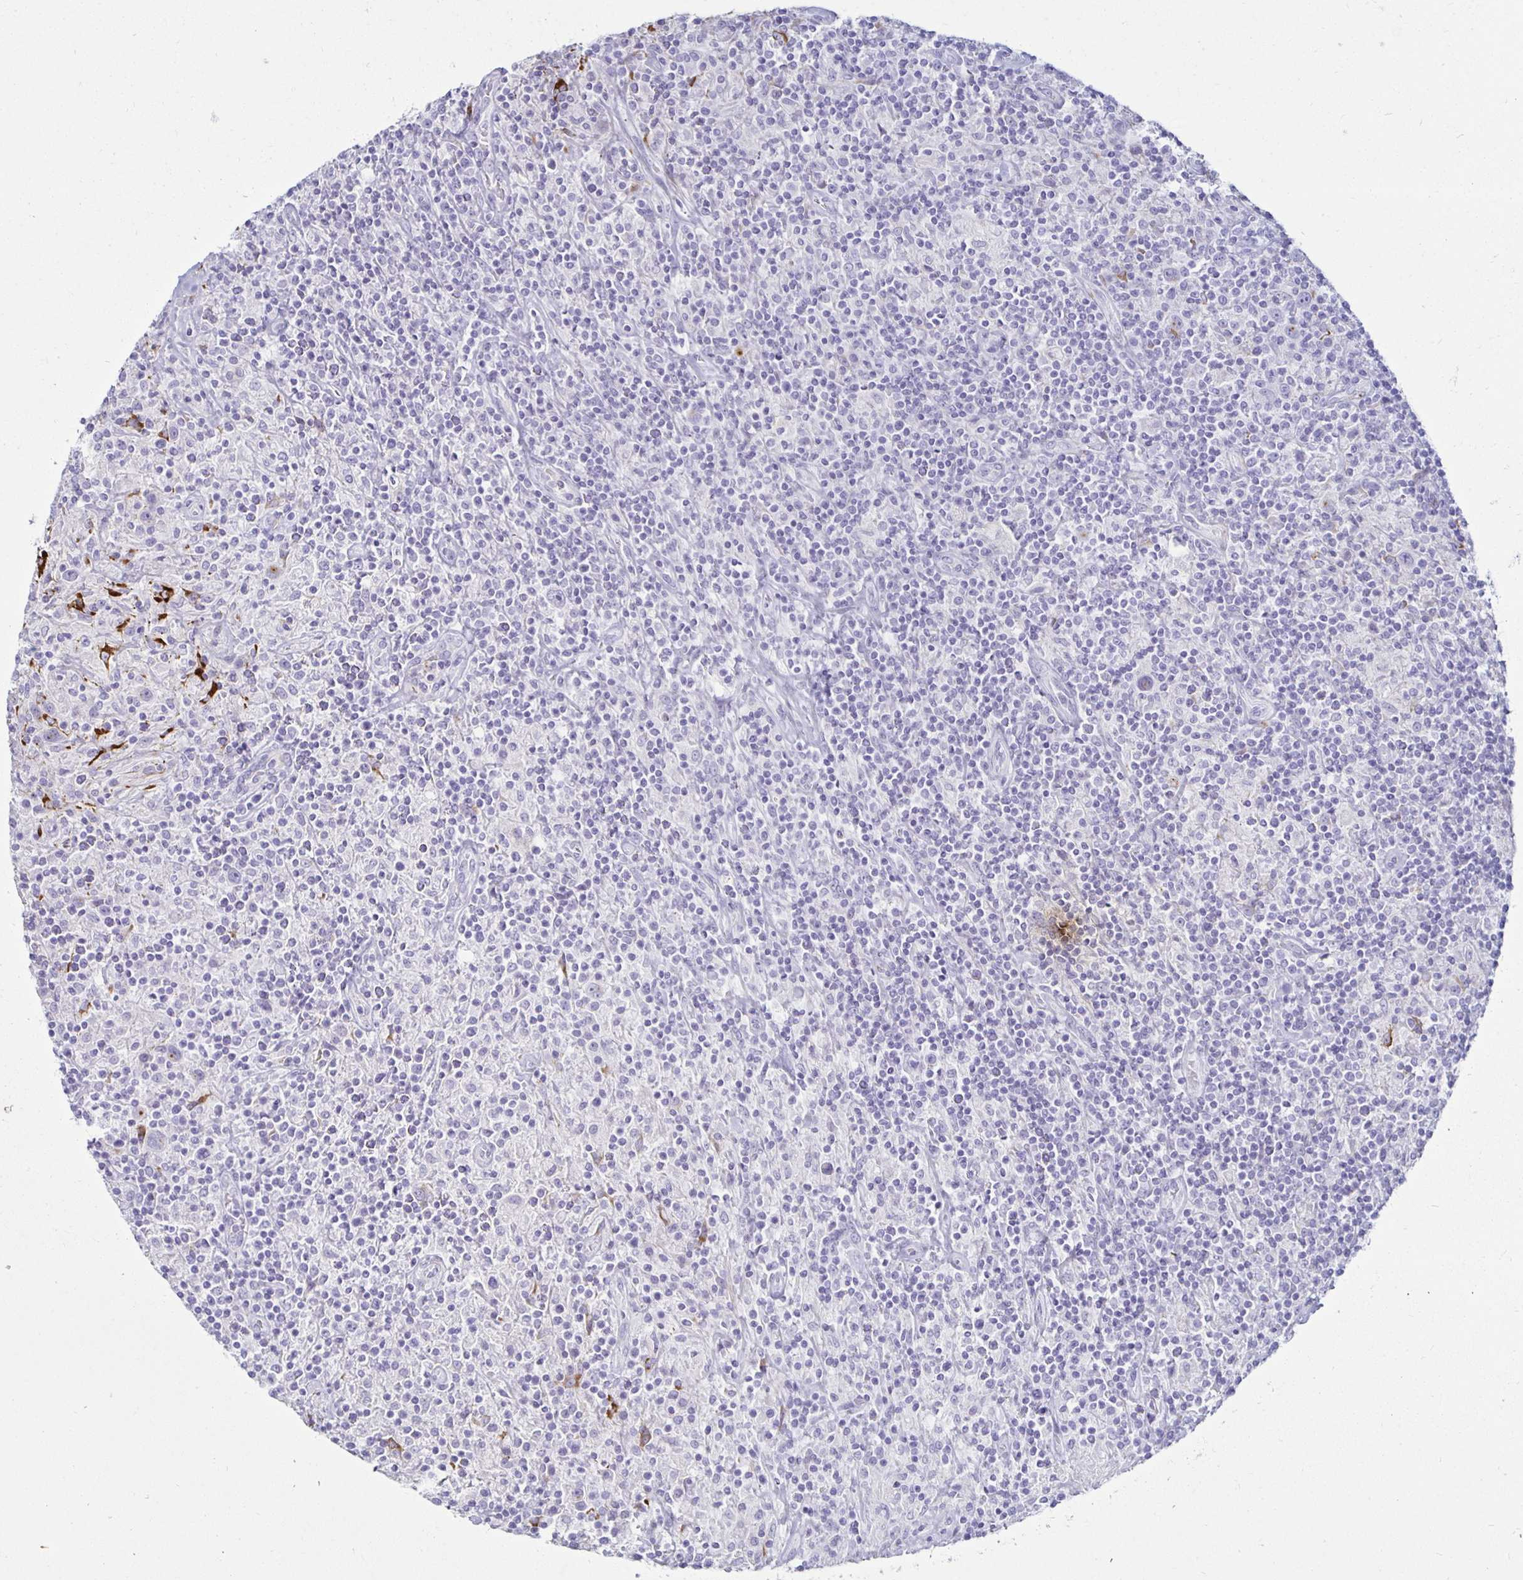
{"staining": {"intensity": "negative", "quantity": "none", "location": "none"}, "tissue": "lymphoma", "cell_type": "Tumor cells", "image_type": "cancer", "snomed": [{"axis": "morphology", "description": "Hodgkin's disease, NOS"}, {"axis": "topography", "description": "Lymph node"}], "caption": "This micrograph is of lymphoma stained with immunohistochemistry to label a protein in brown with the nuclei are counter-stained blue. There is no positivity in tumor cells.", "gene": "TIMP1", "patient": {"sex": "male", "age": 70}}